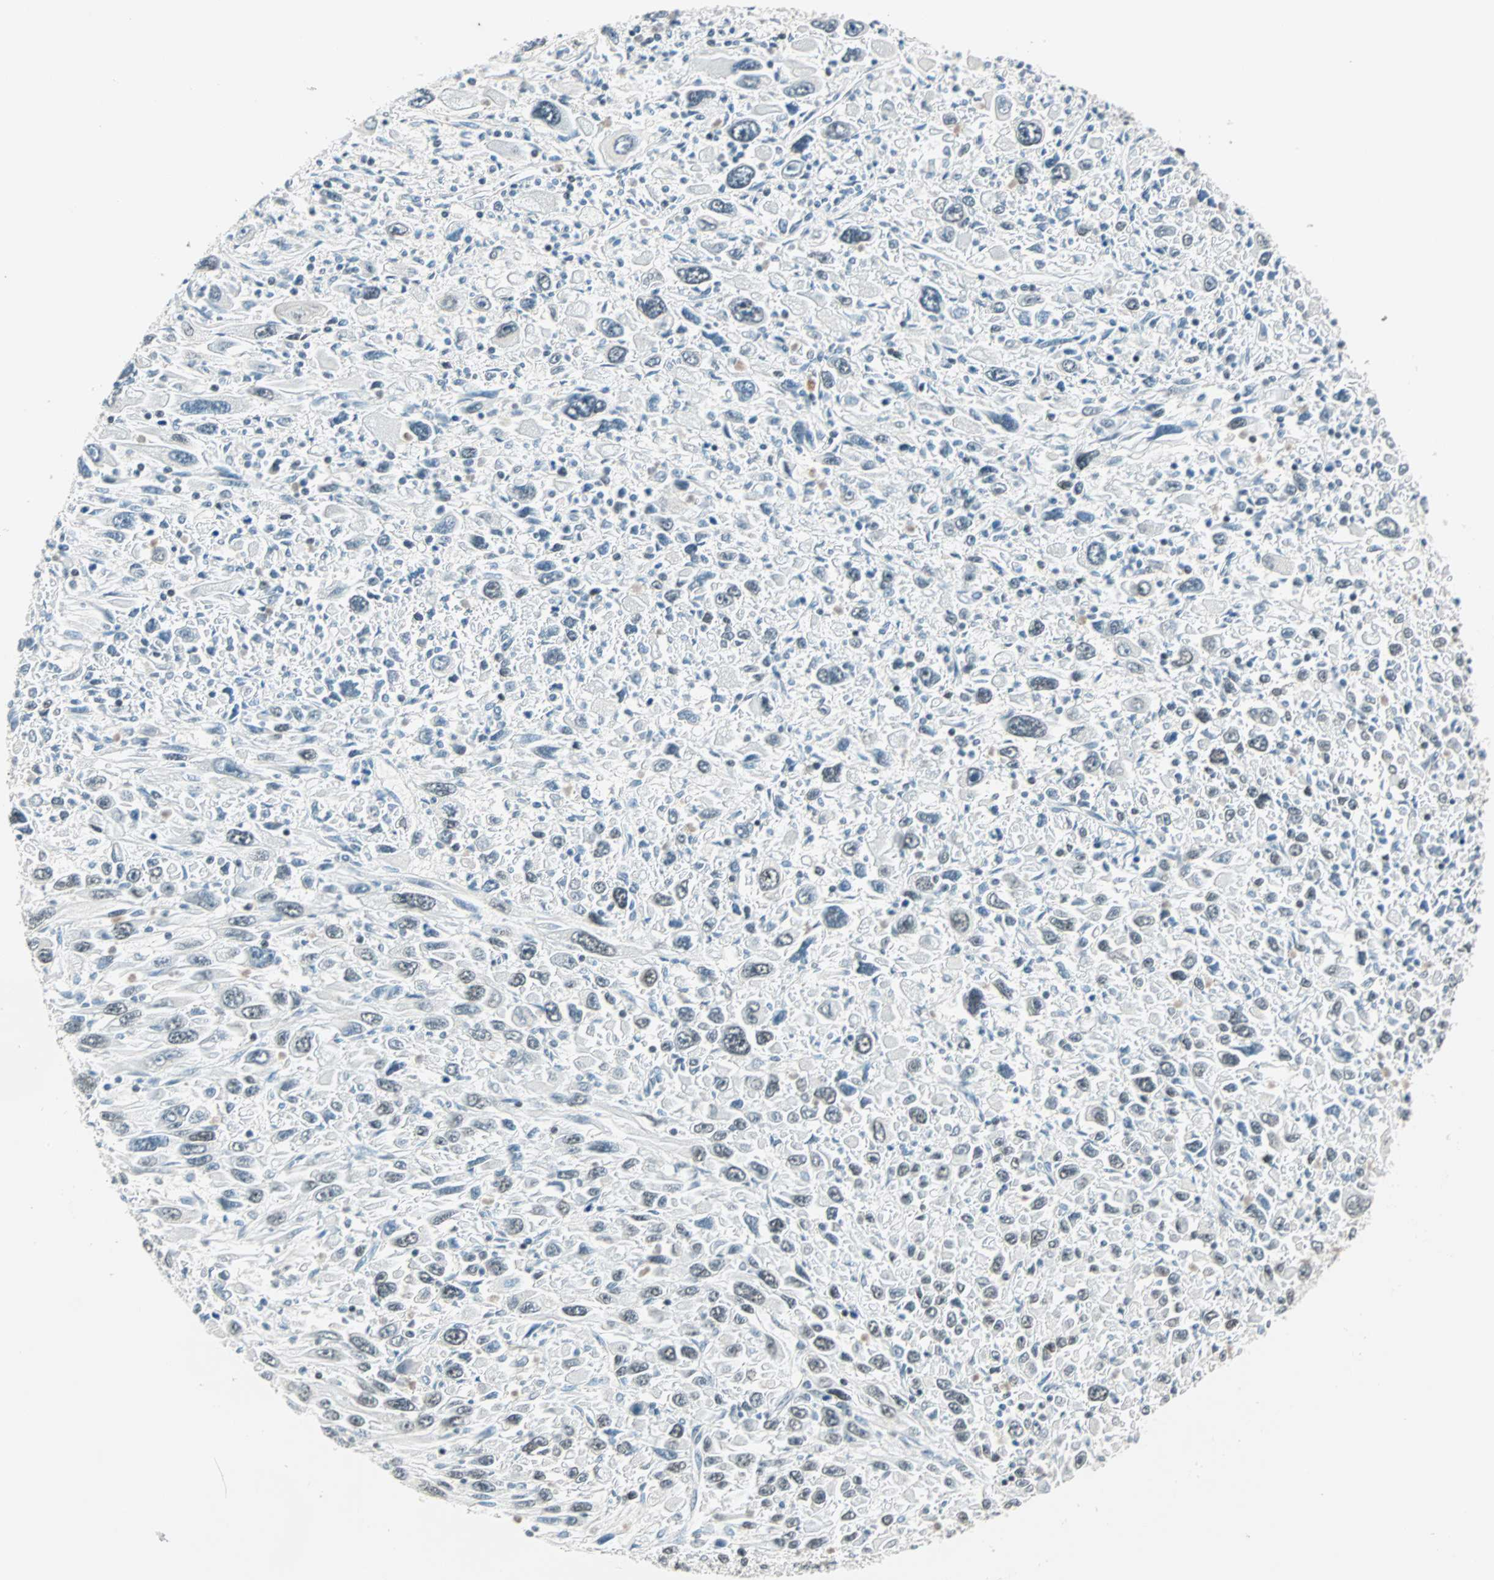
{"staining": {"intensity": "weak", "quantity": "25%-75%", "location": "nuclear"}, "tissue": "melanoma", "cell_type": "Tumor cells", "image_type": "cancer", "snomed": [{"axis": "morphology", "description": "Malignant melanoma, Metastatic site"}, {"axis": "topography", "description": "Skin"}], "caption": "Immunohistochemistry (IHC) photomicrograph of neoplastic tissue: melanoma stained using immunohistochemistry shows low levels of weak protein expression localized specifically in the nuclear of tumor cells, appearing as a nuclear brown color.", "gene": "SIN3A", "patient": {"sex": "female", "age": 56}}